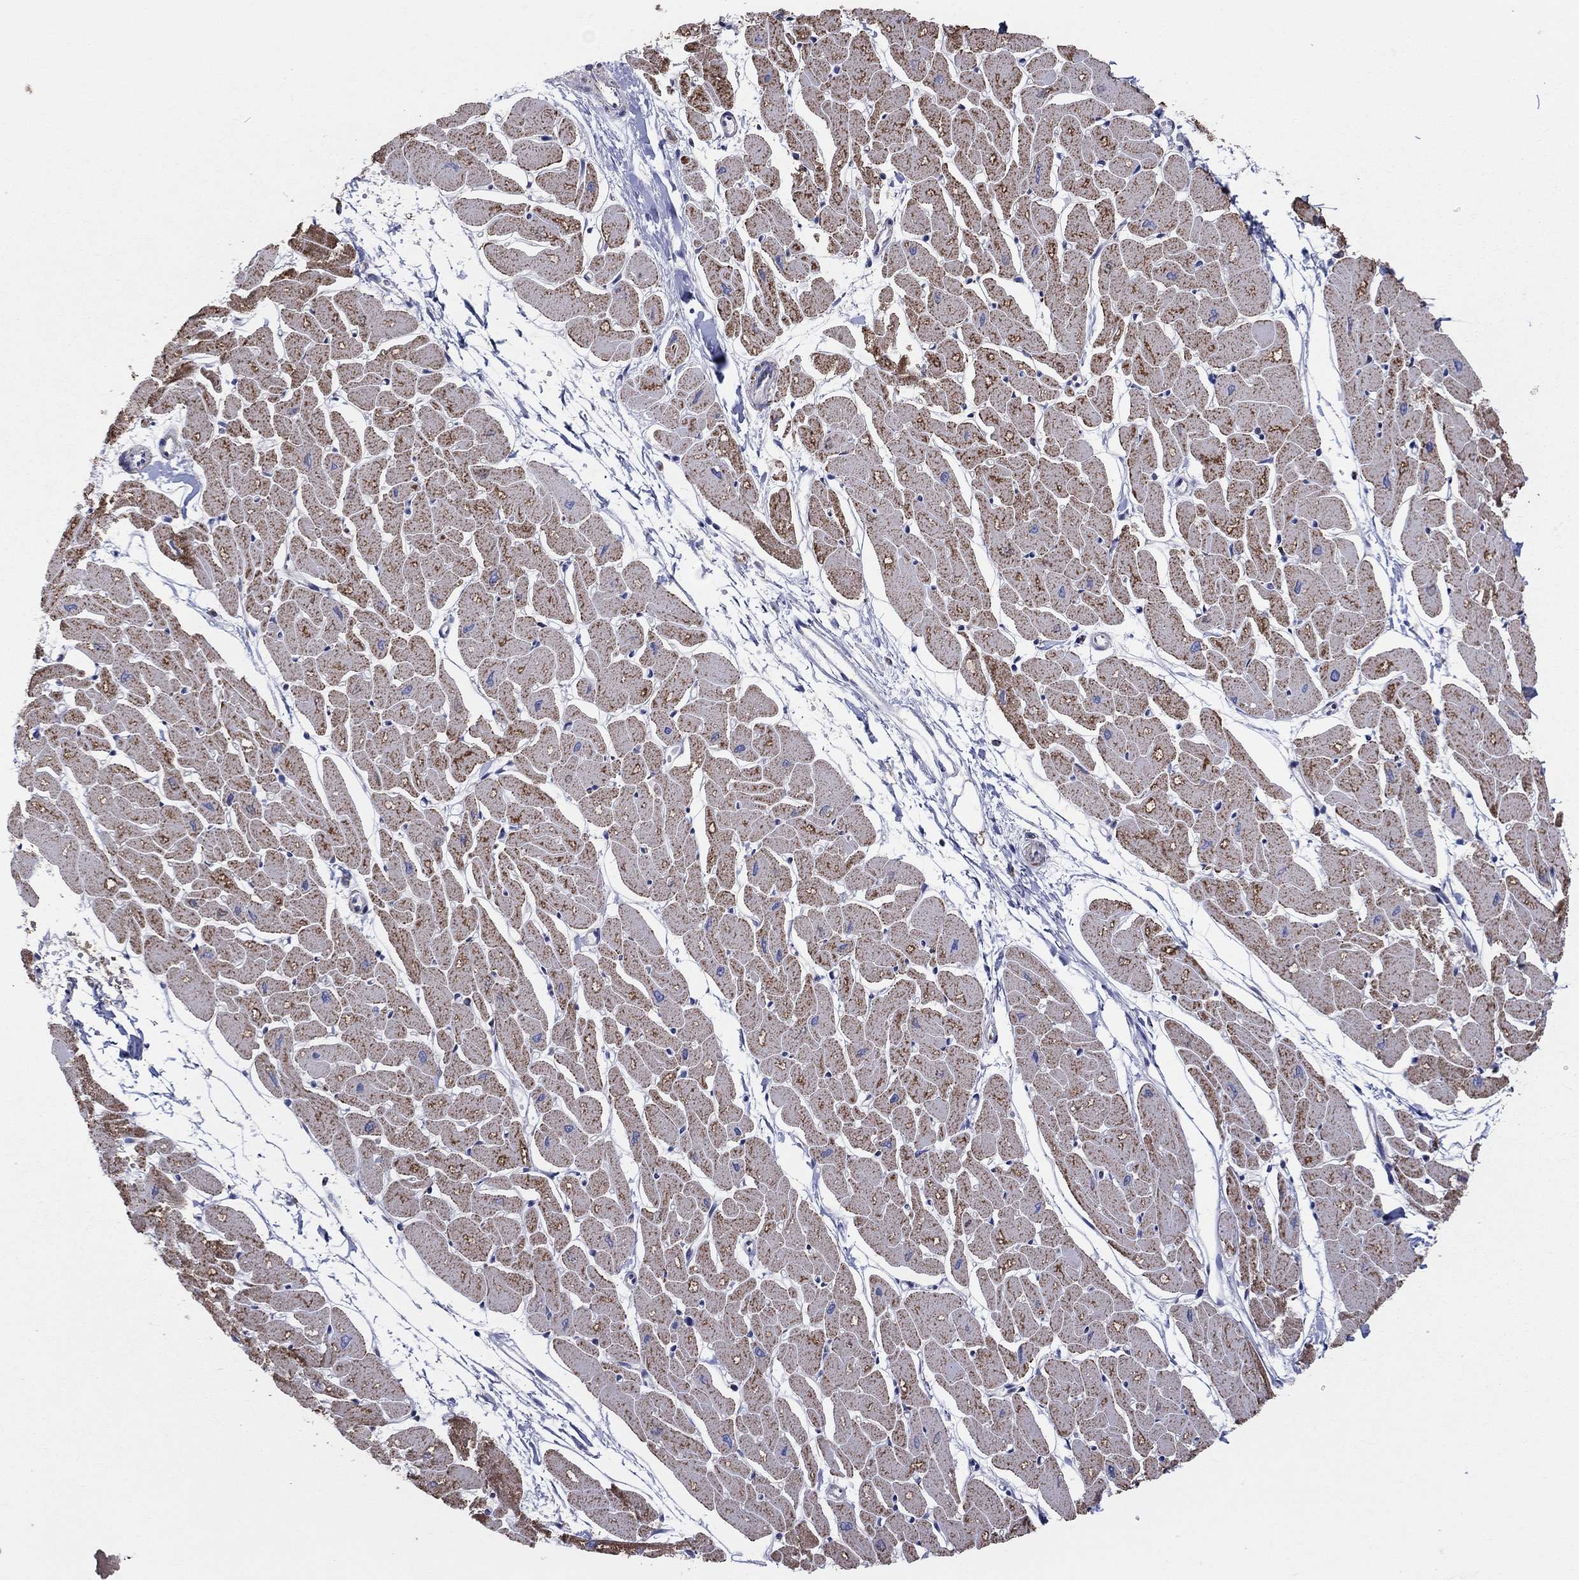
{"staining": {"intensity": "moderate", "quantity": ">75%", "location": "cytoplasmic/membranous"}, "tissue": "heart muscle", "cell_type": "Cardiomyocytes", "image_type": "normal", "snomed": [{"axis": "morphology", "description": "Normal tissue, NOS"}, {"axis": "topography", "description": "Heart"}], "caption": "Protein expression analysis of benign heart muscle demonstrates moderate cytoplasmic/membranous expression in approximately >75% of cardiomyocytes.", "gene": "KISS1R", "patient": {"sex": "male", "age": 57}}